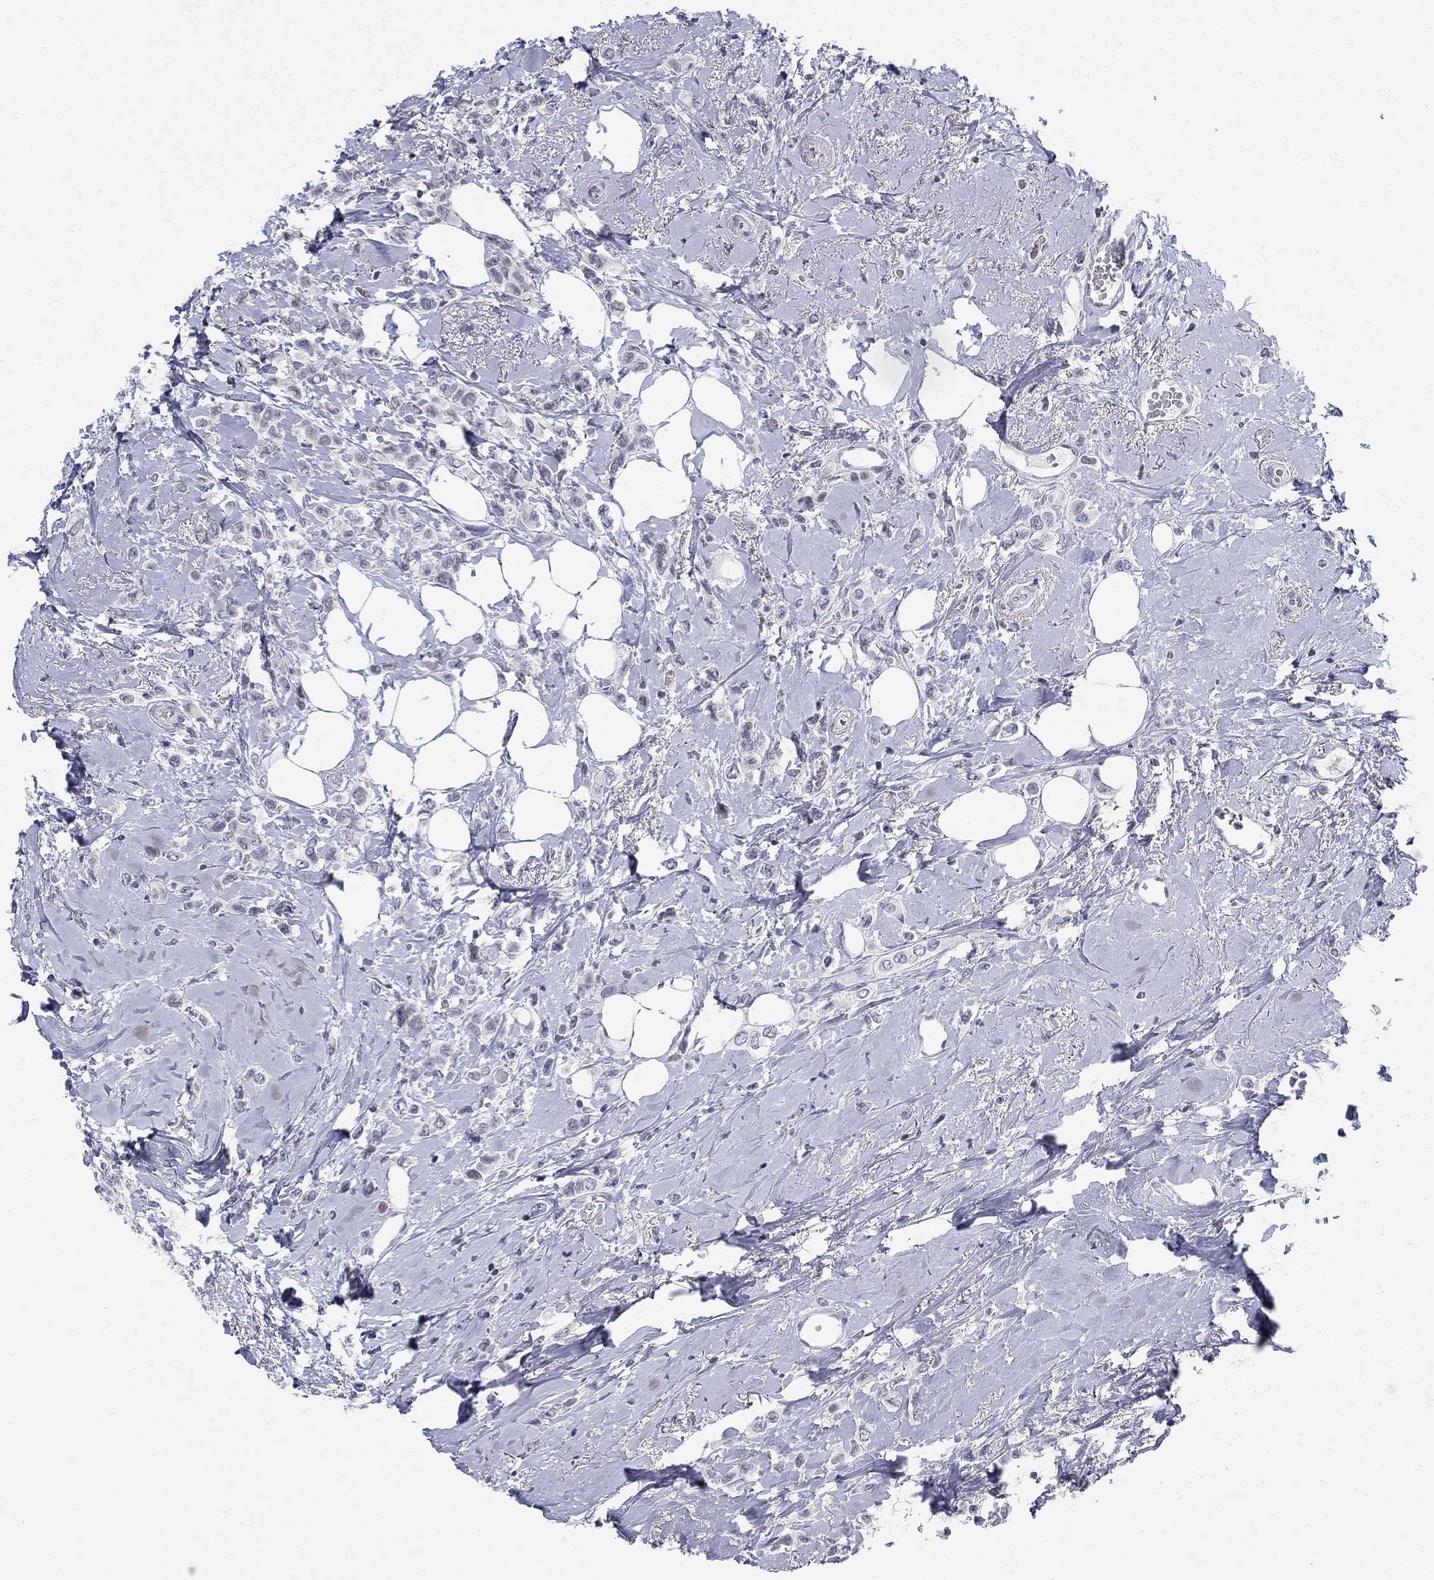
{"staining": {"intensity": "negative", "quantity": "none", "location": "none"}, "tissue": "breast cancer", "cell_type": "Tumor cells", "image_type": "cancer", "snomed": [{"axis": "morphology", "description": "Lobular carcinoma"}, {"axis": "topography", "description": "Breast"}], "caption": "Micrograph shows no protein staining in tumor cells of breast cancer (lobular carcinoma) tissue.", "gene": "BHLHE22", "patient": {"sex": "female", "age": 66}}